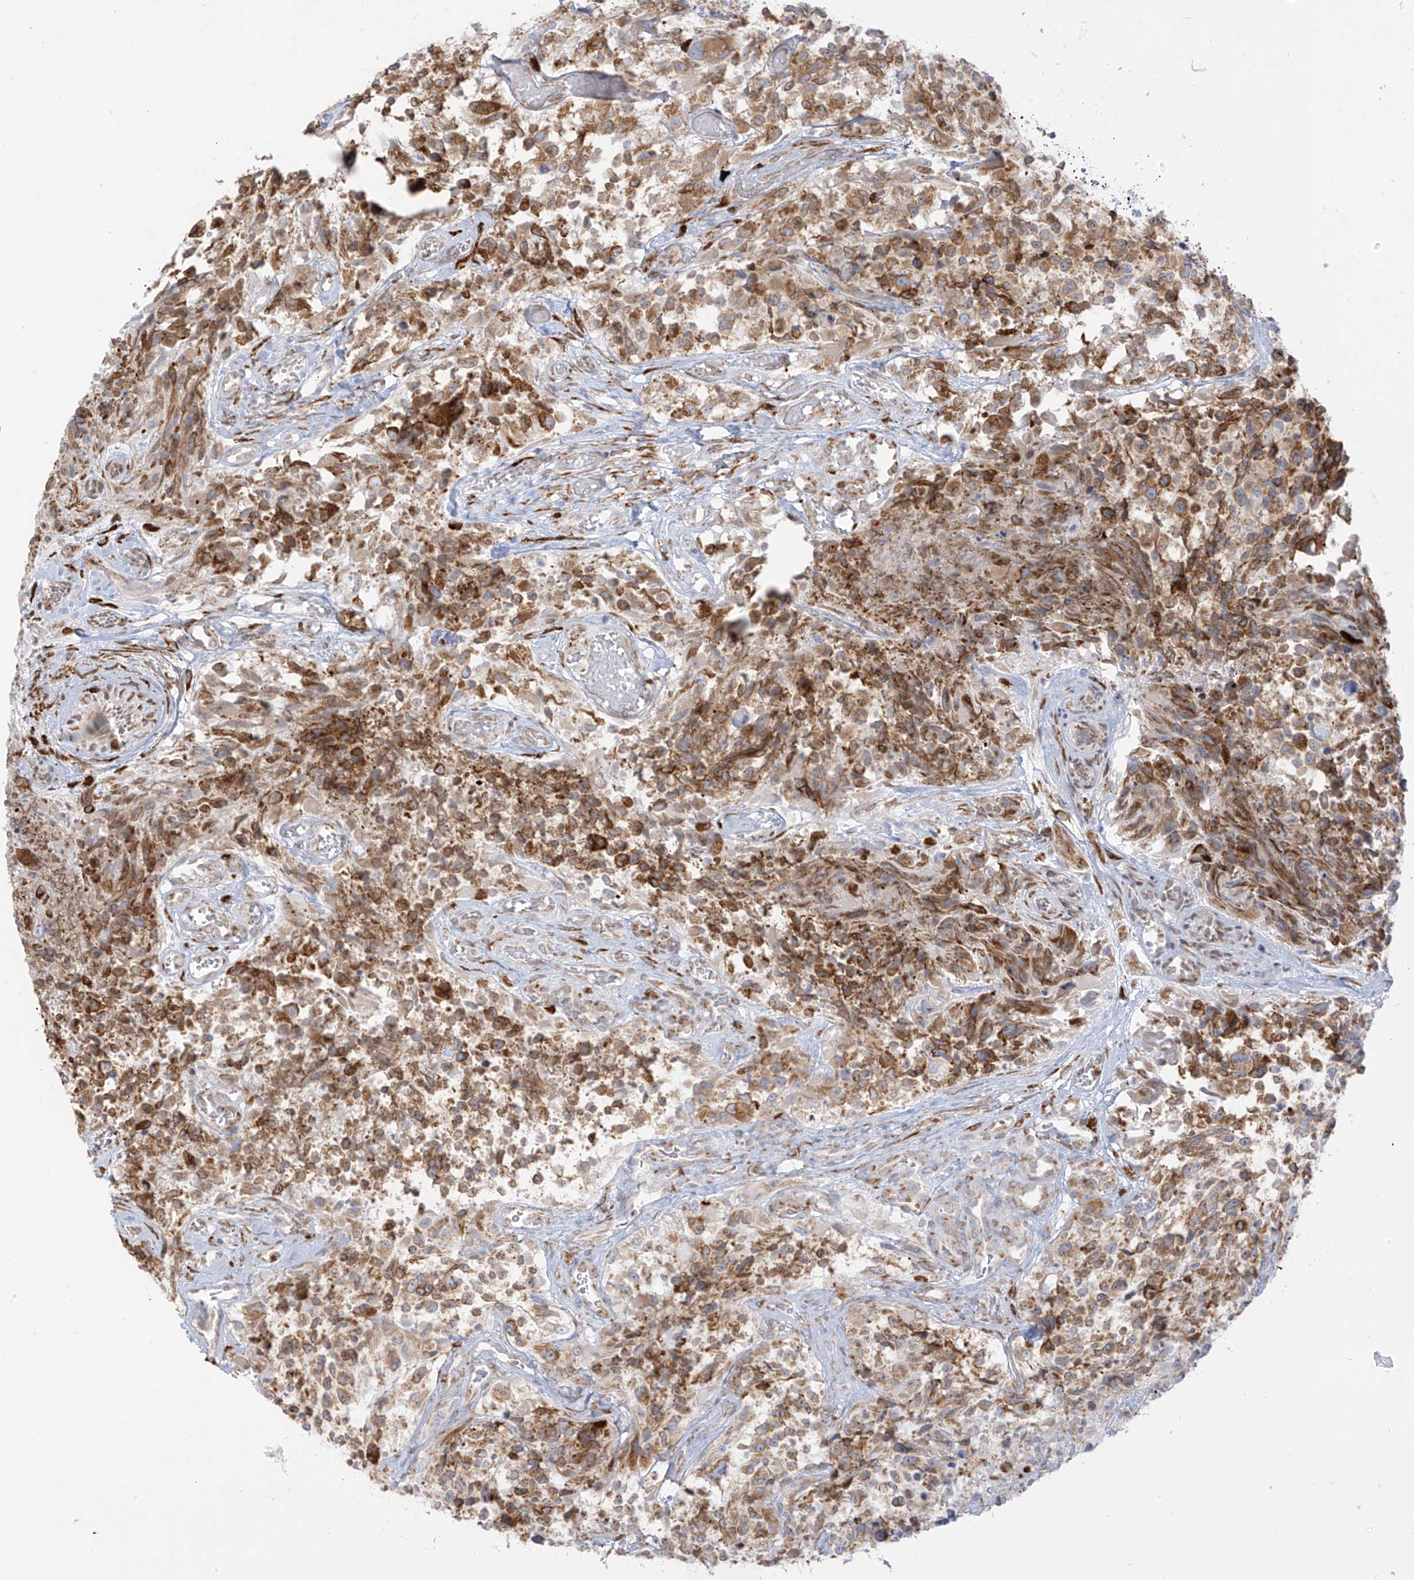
{"staining": {"intensity": "moderate", "quantity": ">75%", "location": "cytoplasmic/membranous"}, "tissue": "glioma", "cell_type": "Tumor cells", "image_type": "cancer", "snomed": [{"axis": "morphology", "description": "Glioma, malignant, High grade"}, {"axis": "topography", "description": "Brain"}], "caption": "Tumor cells exhibit medium levels of moderate cytoplasmic/membranous staining in approximately >75% of cells in glioma.", "gene": "LRRC59", "patient": {"sex": "male", "age": 69}}